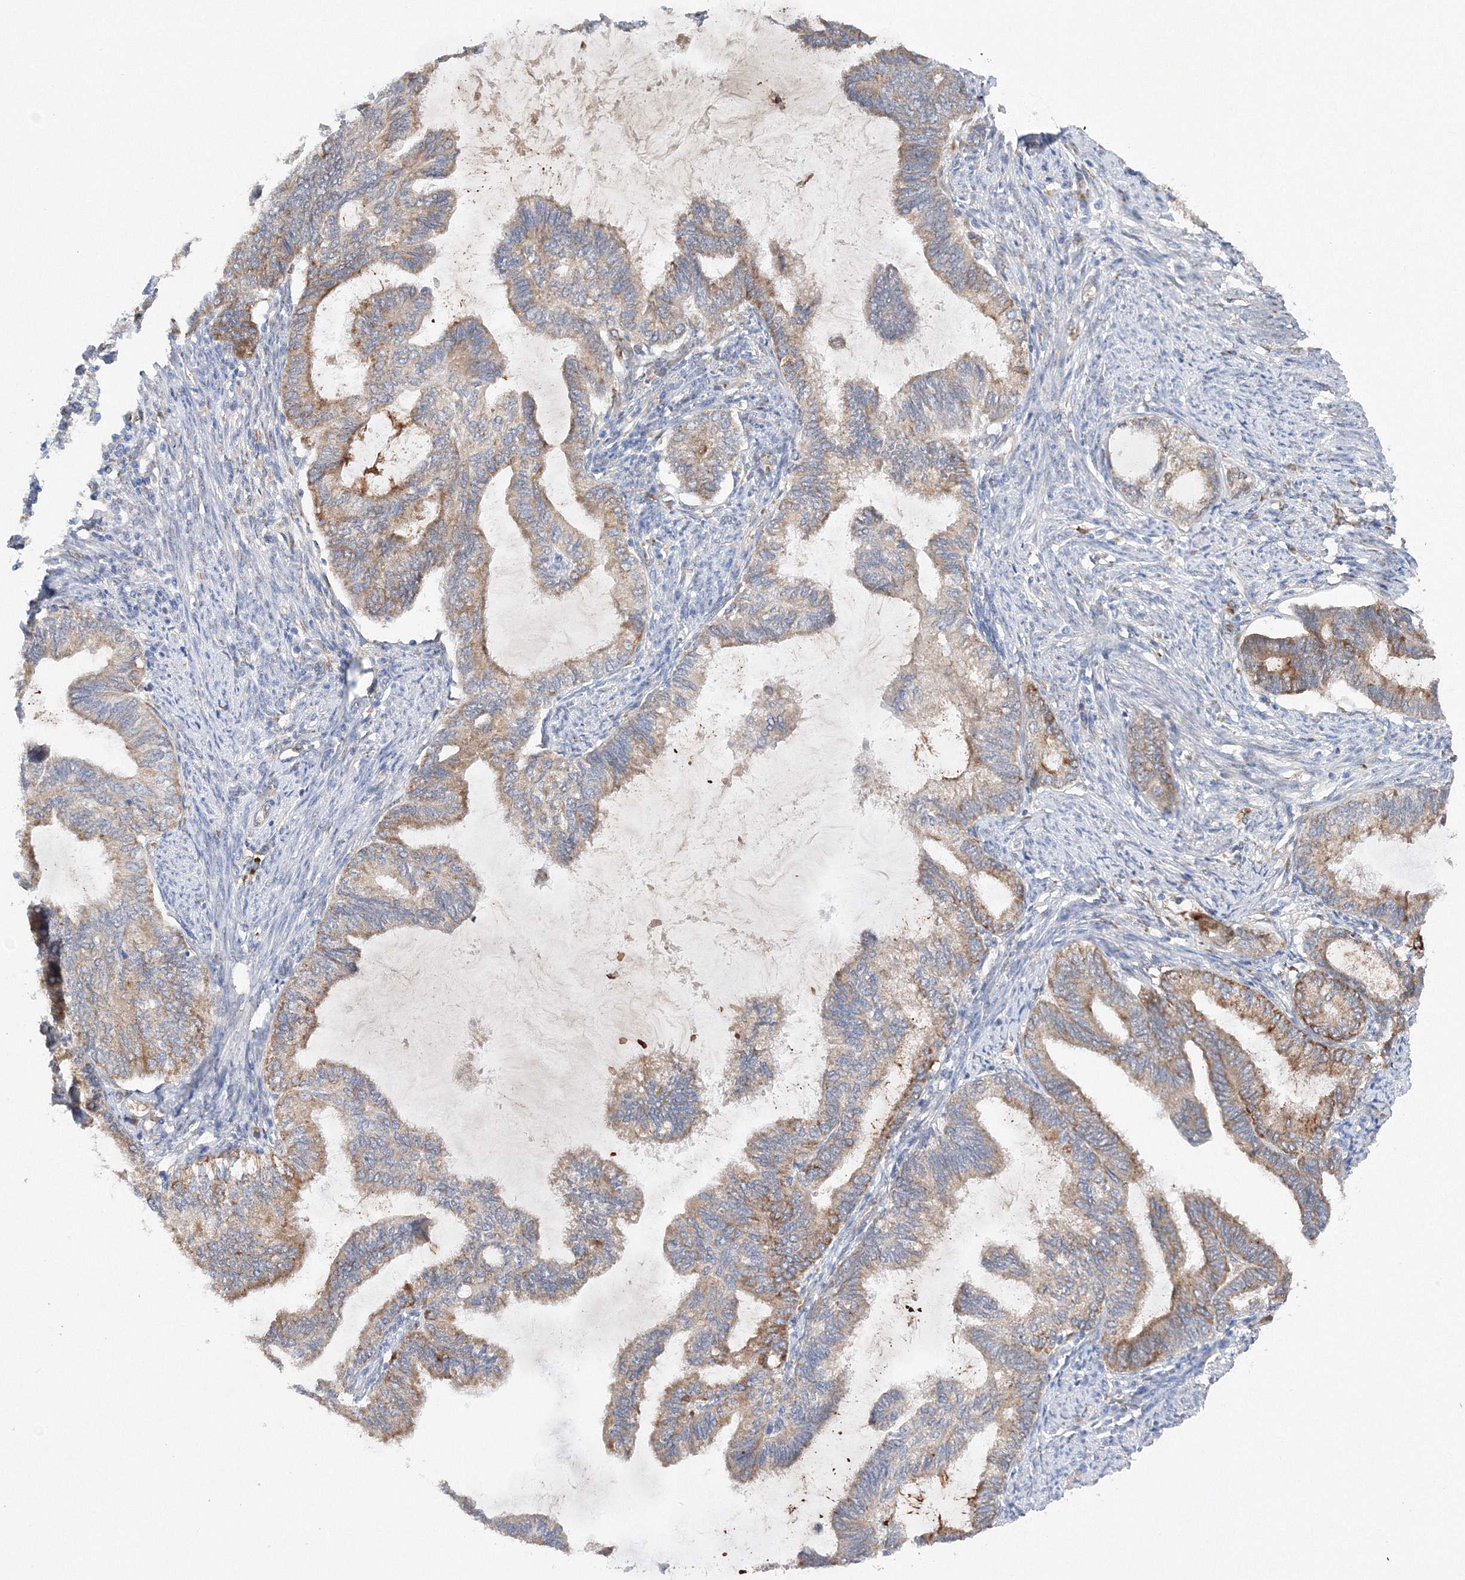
{"staining": {"intensity": "moderate", "quantity": ">75%", "location": "cytoplasmic/membranous"}, "tissue": "endometrial cancer", "cell_type": "Tumor cells", "image_type": "cancer", "snomed": [{"axis": "morphology", "description": "Adenocarcinoma, NOS"}, {"axis": "topography", "description": "Endometrium"}], "caption": "Endometrial cancer (adenocarcinoma) stained for a protein (brown) exhibits moderate cytoplasmic/membranous positive positivity in about >75% of tumor cells.", "gene": "DIS3L2", "patient": {"sex": "female", "age": 86}}